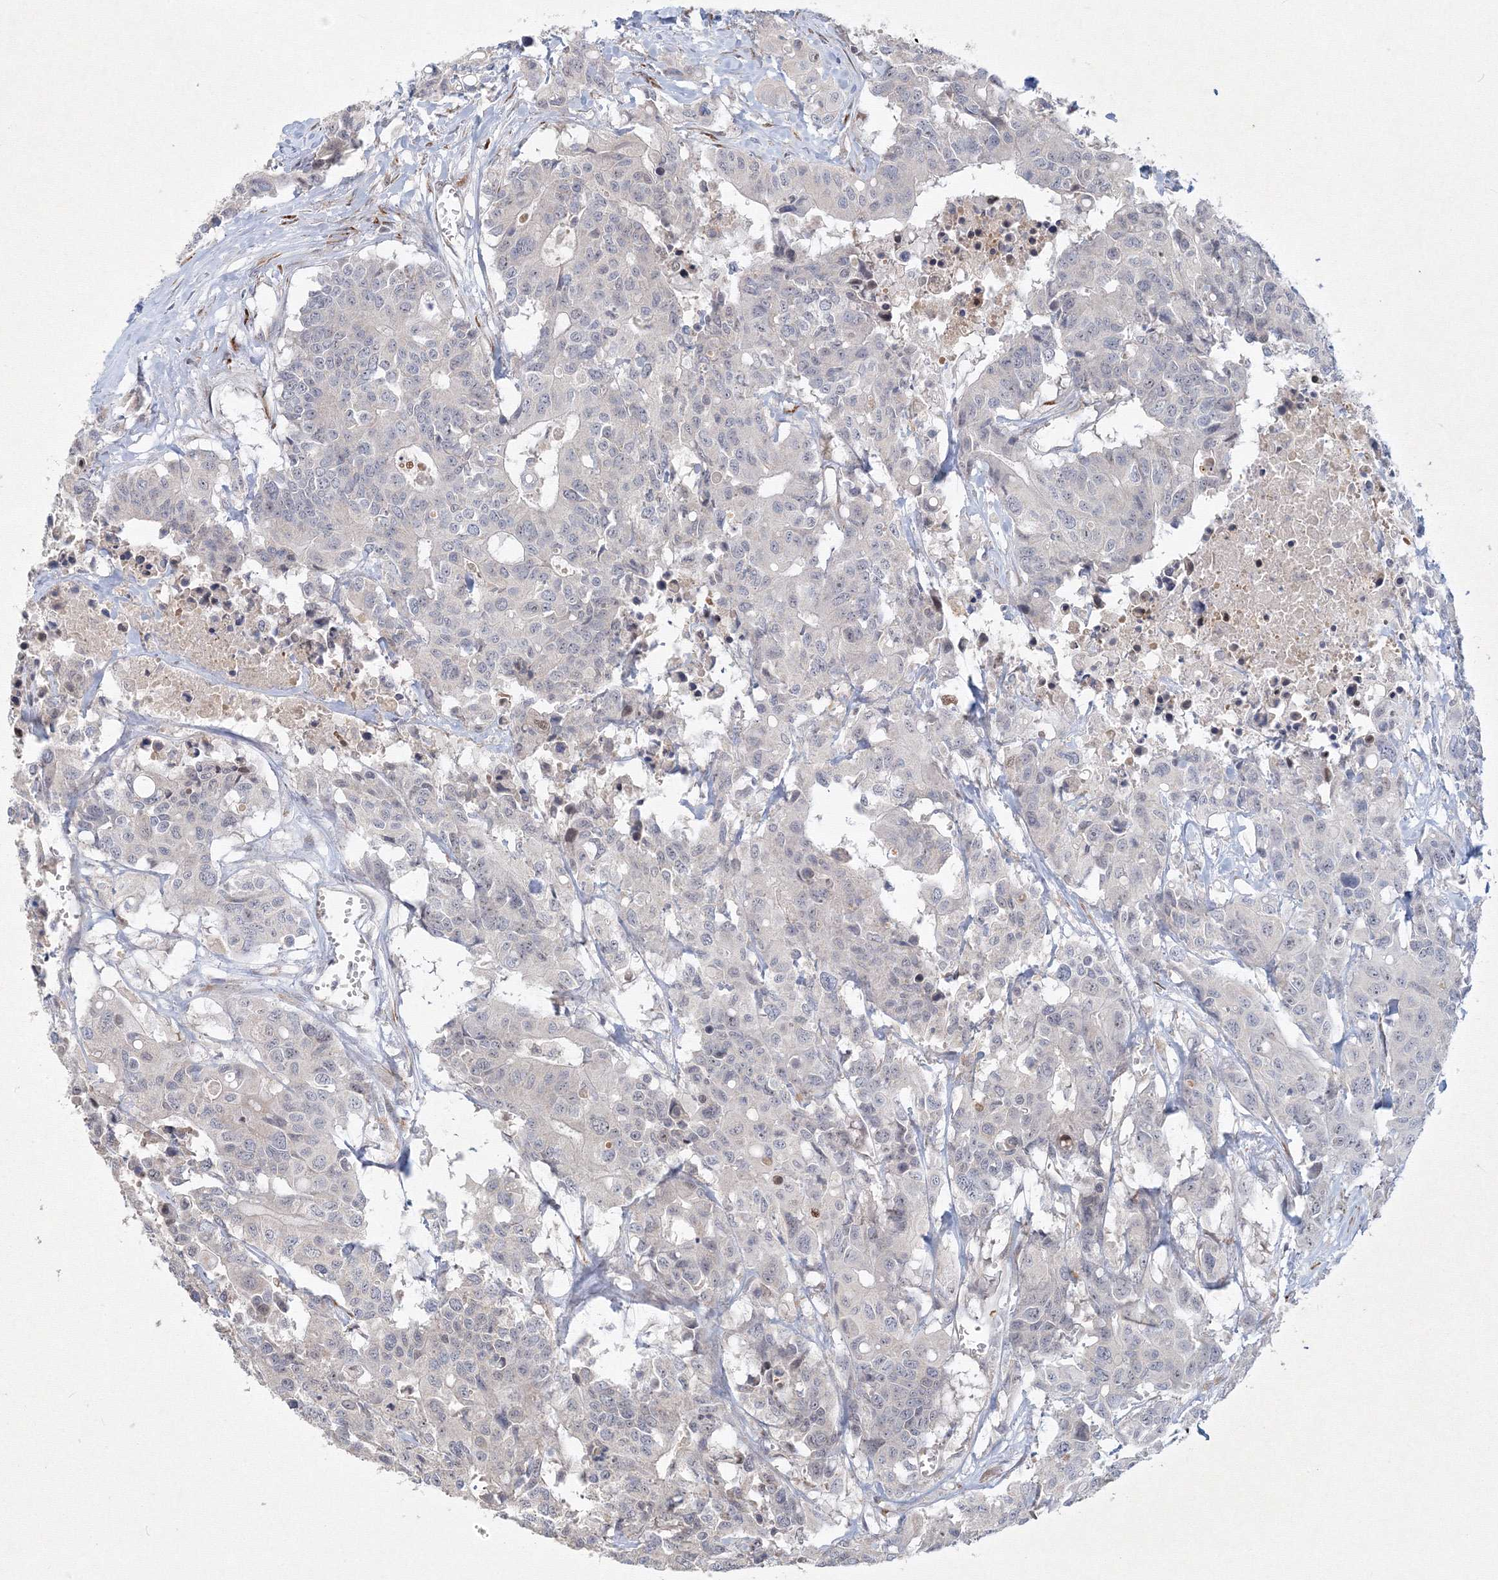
{"staining": {"intensity": "negative", "quantity": "none", "location": "none"}, "tissue": "colorectal cancer", "cell_type": "Tumor cells", "image_type": "cancer", "snomed": [{"axis": "morphology", "description": "Adenocarcinoma, NOS"}, {"axis": "topography", "description": "Colon"}], "caption": "Tumor cells show no significant staining in colorectal cancer (adenocarcinoma).", "gene": "WDR49", "patient": {"sex": "male", "age": 77}}